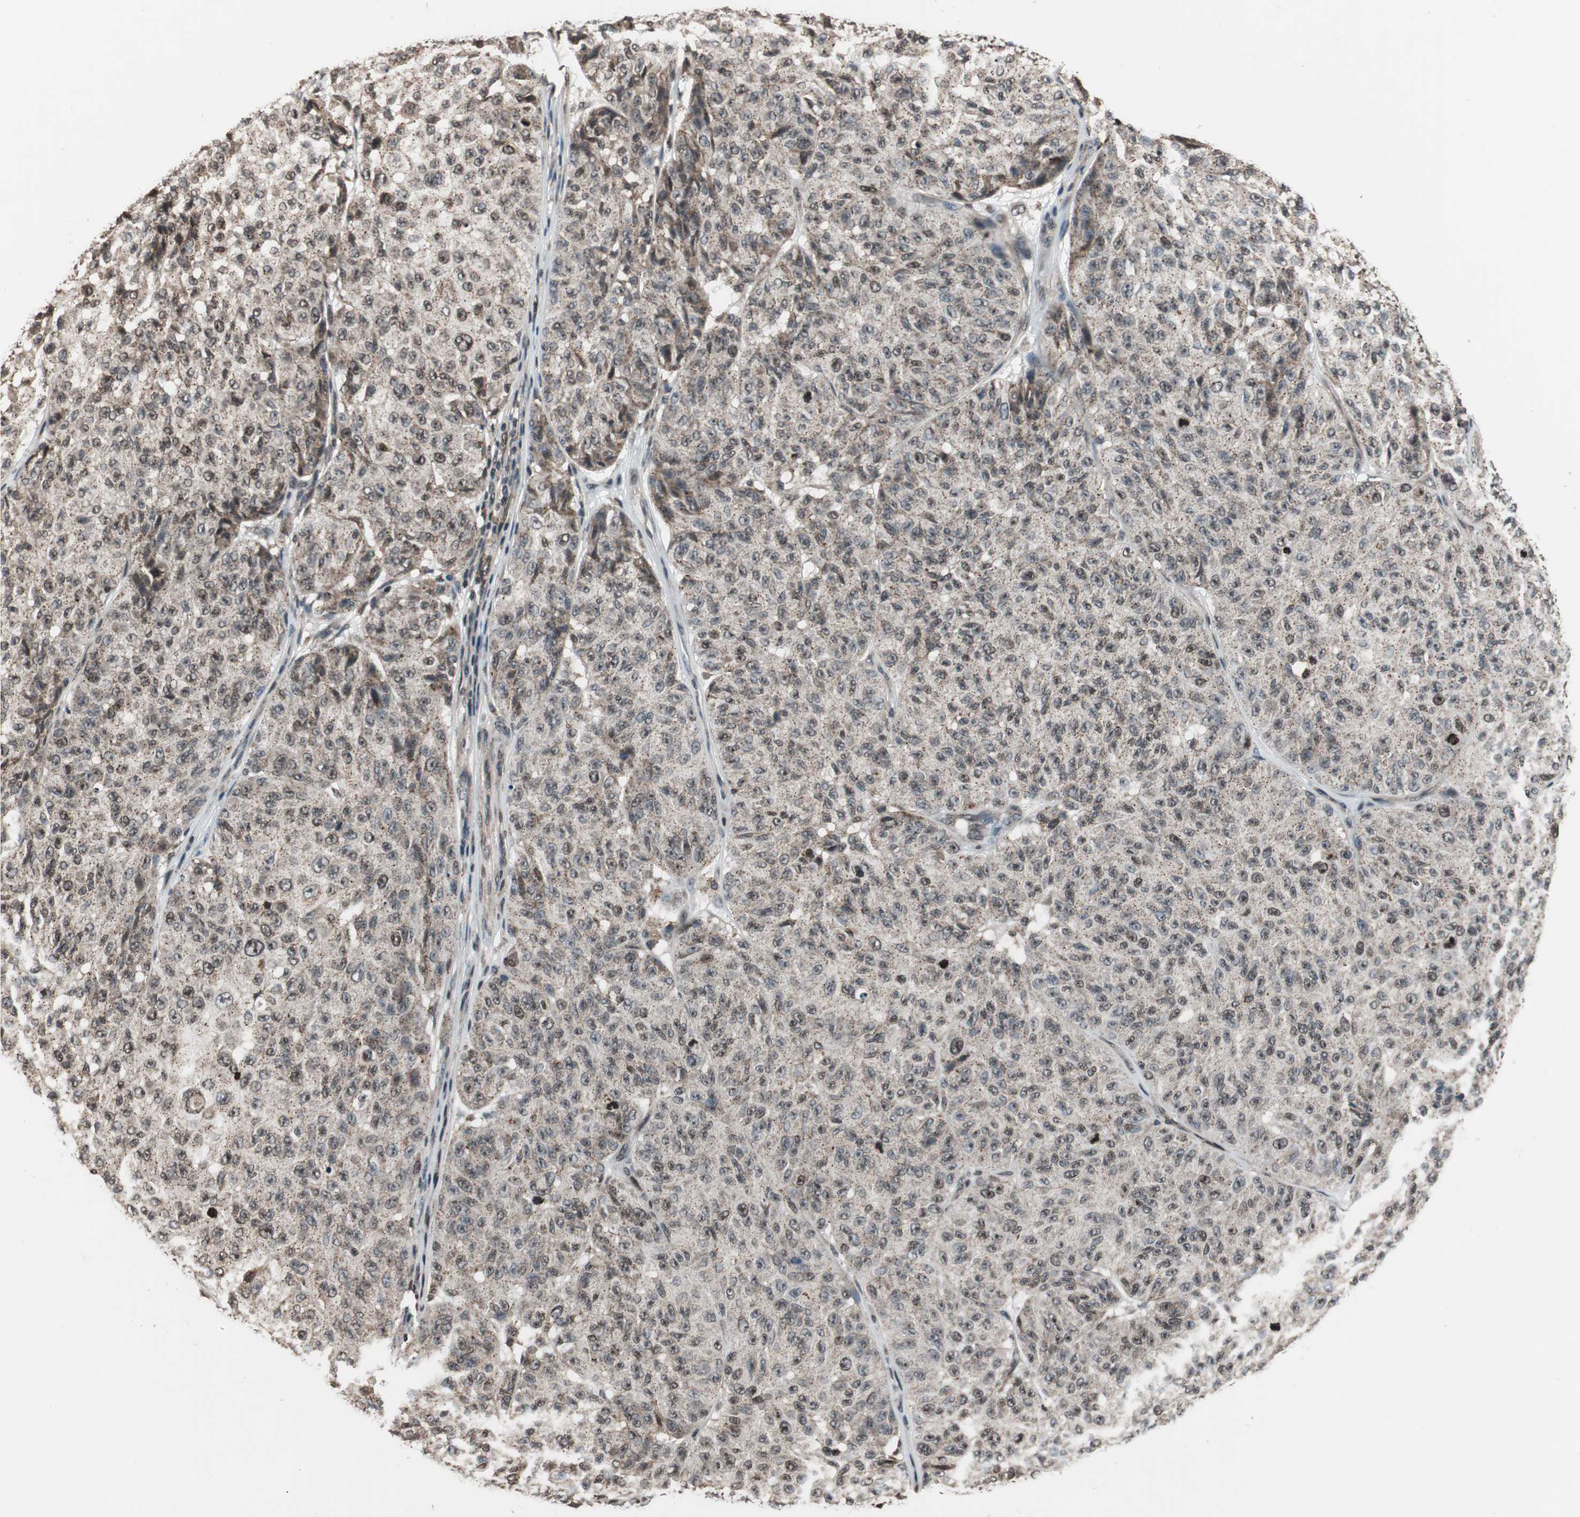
{"staining": {"intensity": "weak", "quantity": "25%-75%", "location": "cytoplasmic/membranous,nuclear"}, "tissue": "melanoma", "cell_type": "Tumor cells", "image_type": "cancer", "snomed": [{"axis": "morphology", "description": "Malignant melanoma, NOS"}, {"axis": "topography", "description": "Skin"}], "caption": "Weak cytoplasmic/membranous and nuclear expression is present in approximately 25%-75% of tumor cells in malignant melanoma.", "gene": "RFC1", "patient": {"sex": "female", "age": 46}}